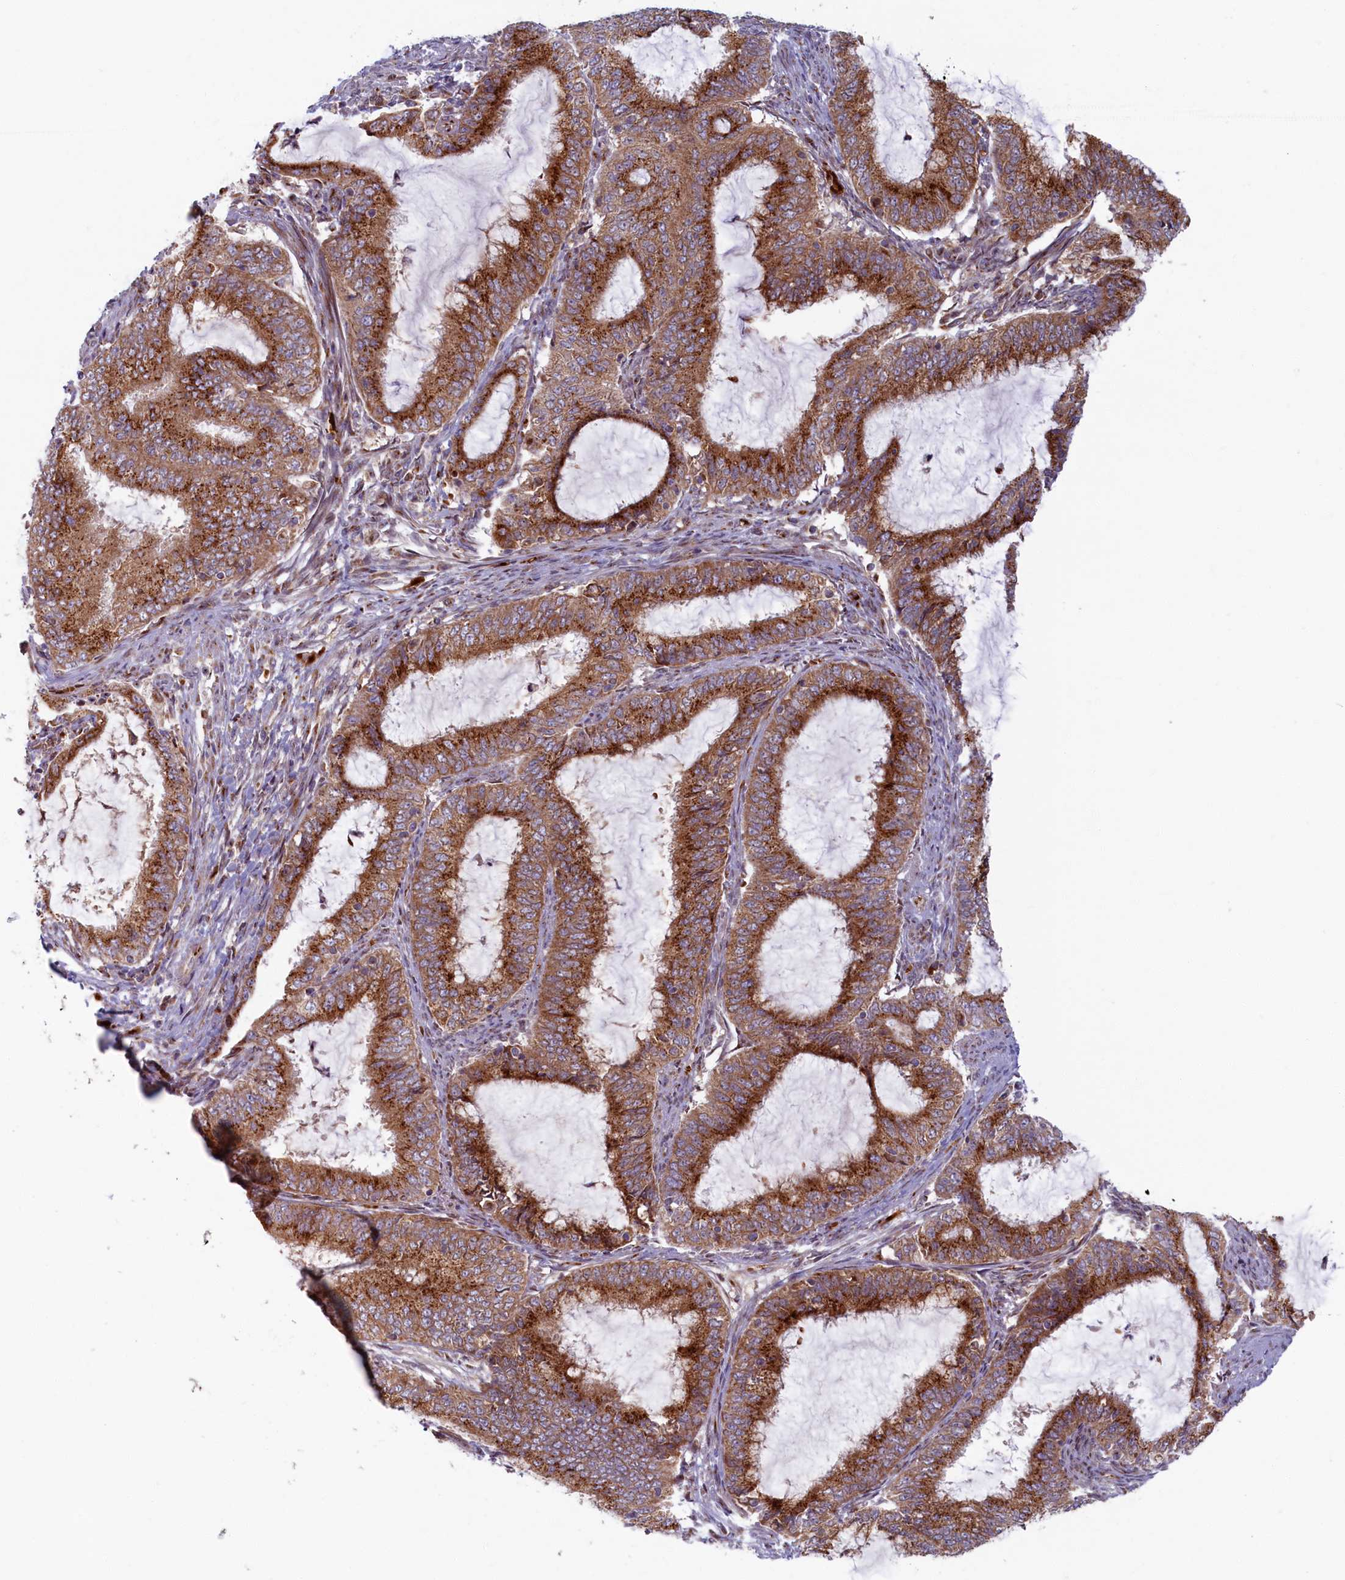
{"staining": {"intensity": "strong", "quantity": ">75%", "location": "cytoplasmic/membranous"}, "tissue": "endometrial cancer", "cell_type": "Tumor cells", "image_type": "cancer", "snomed": [{"axis": "morphology", "description": "Adenocarcinoma, NOS"}, {"axis": "topography", "description": "Endometrium"}], "caption": "Protein expression analysis of human endometrial adenocarcinoma reveals strong cytoplasmic/membranous expression in about >75% of tumor cells.", "gene": "BLVRB", "patient": {"sex": "female", "age": 51}}